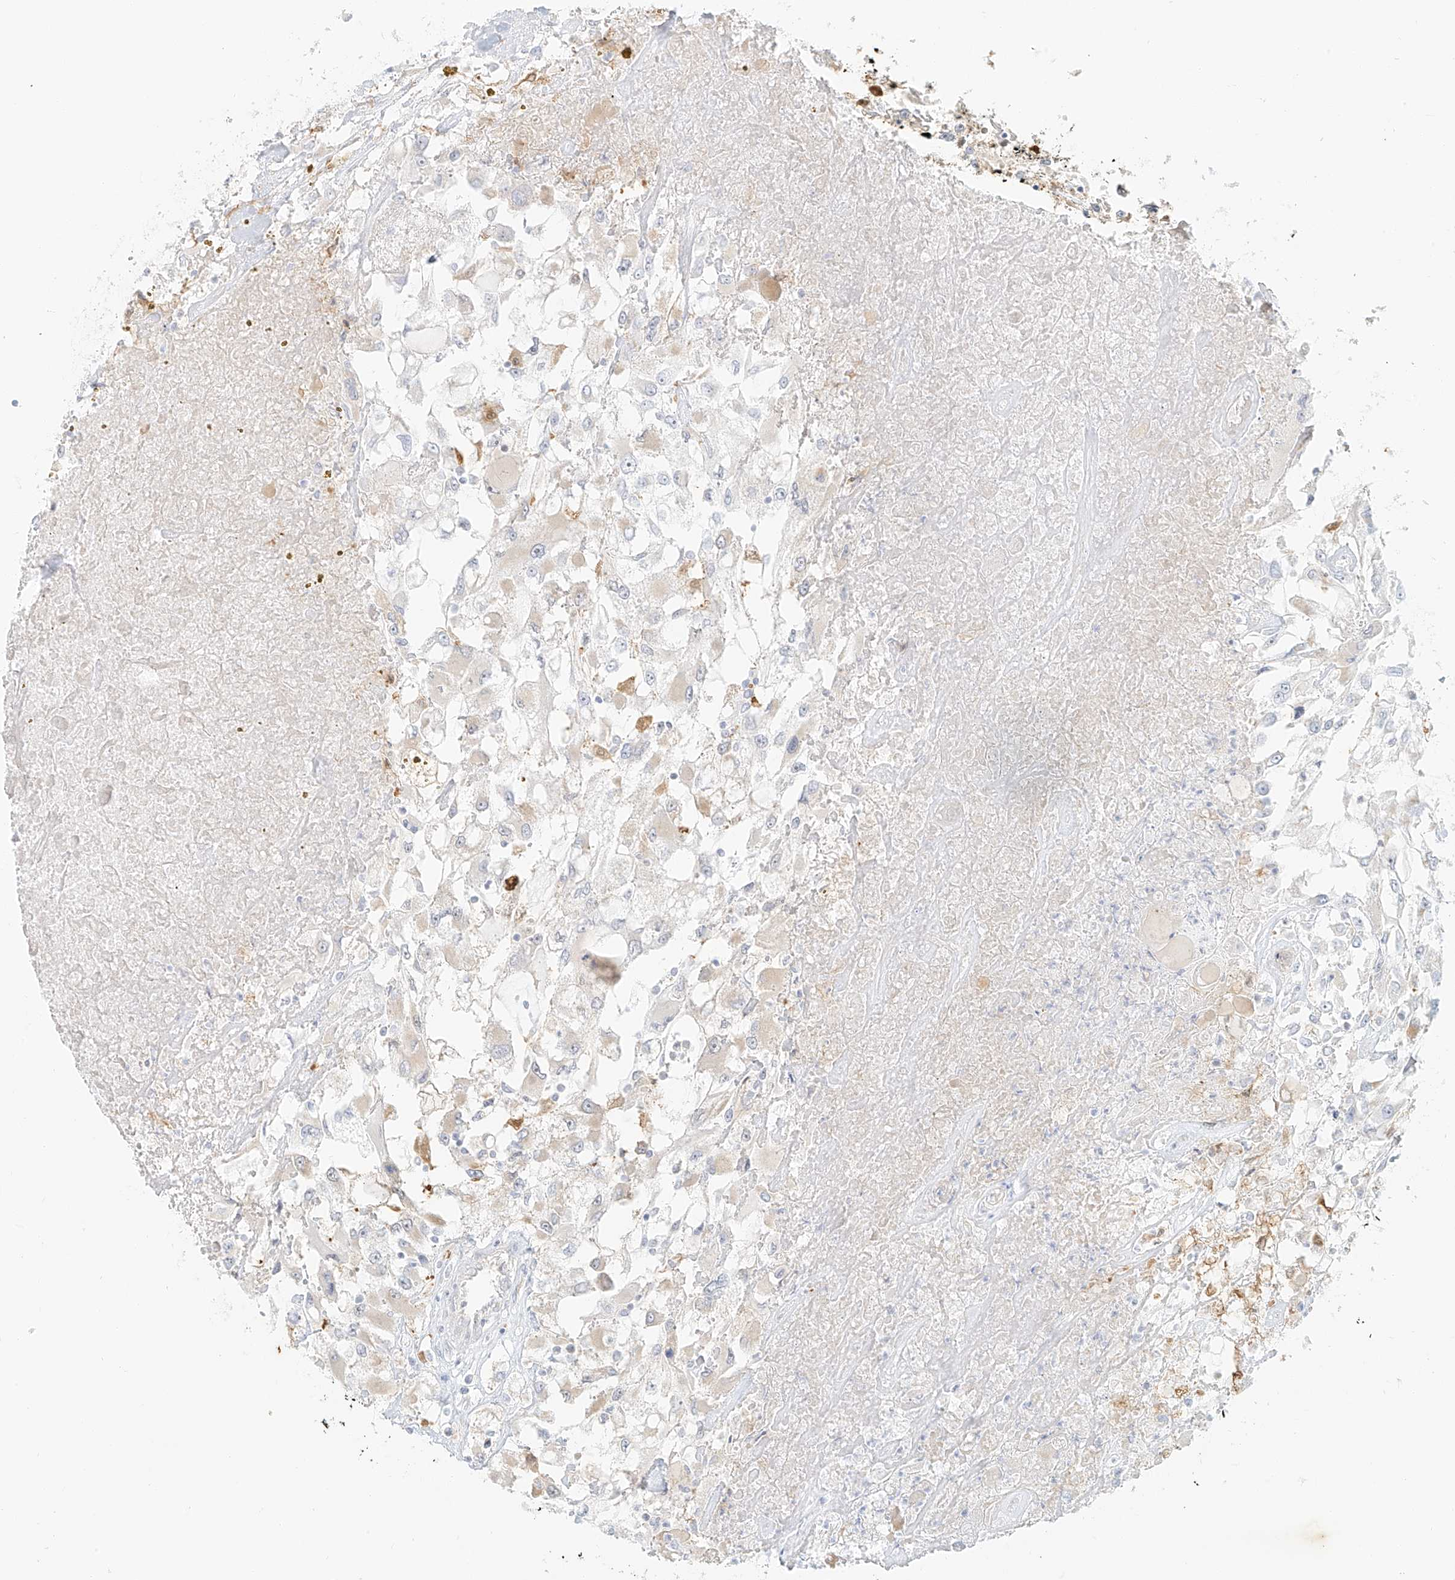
{"staining": {"intensity": "negative", "quantity": "none", "location": "none"}, "tissue": "renal cancer", "cell_type": "Tumor cells", "image_type": "cancer", "snomed": [{"axis": "morphology", "description": "Adenocarcinoma, NOS"}, {"axis": "topography", "description": "Kidney"}], "caption": "A photomicrograph of human adenocarcinoma (renal) is negative for staining in tumor cells. Brightfield microscopy of immunohistochemistry (IHC) stained with DAB (3,3'-diaminobenzidine) (brown) and hematoxylin (blue), captured at high magnification.", "gene": "UPK1B", "patient": {"sex": "female", "age": 52}}